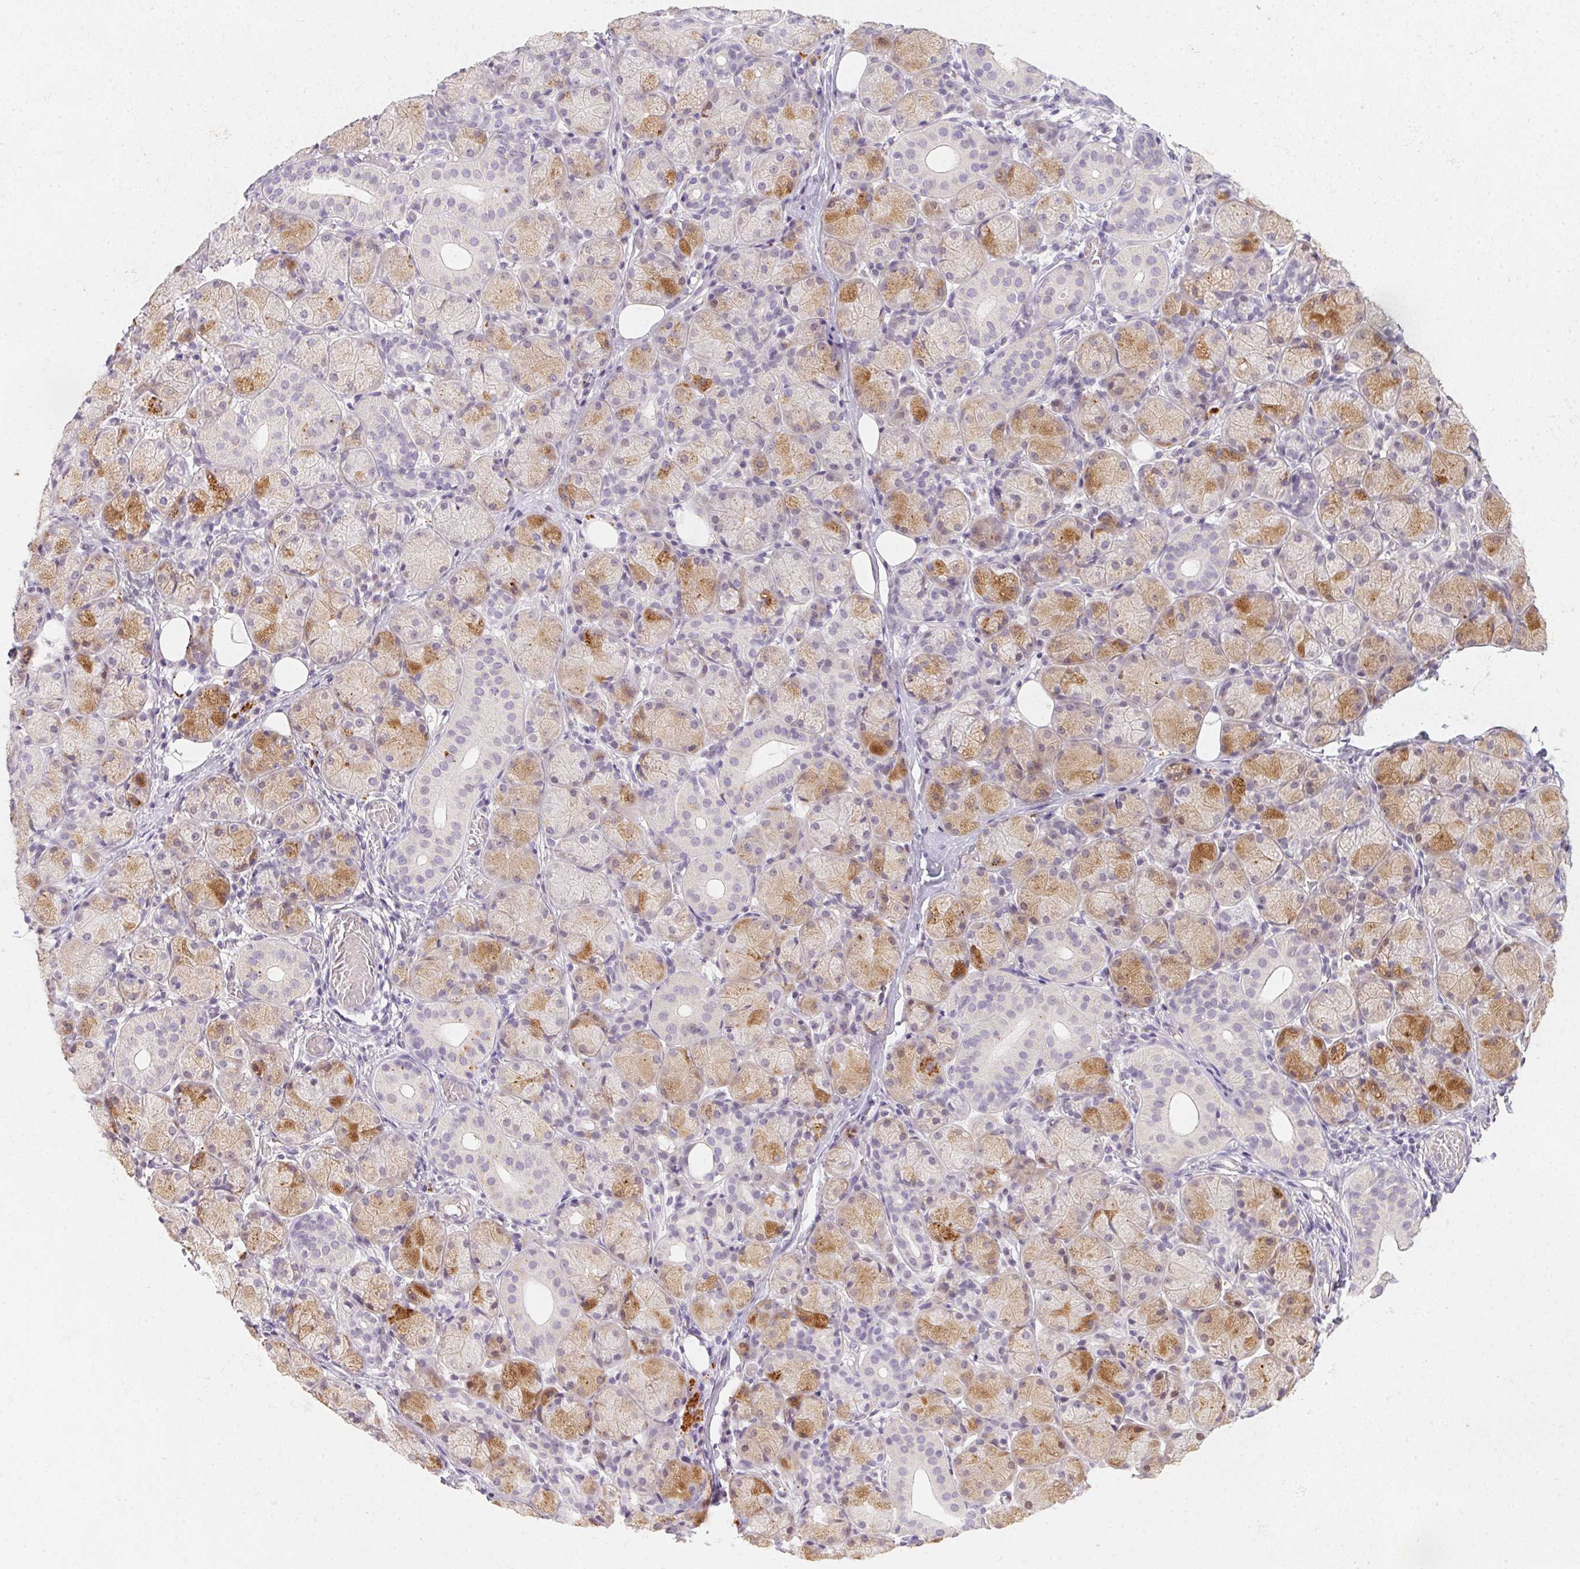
{"staining": {"intensity": "strong", "quantity": "<25%", "location": "cytoplasmic/membranous,nuclear"}, "tissue": "salivary gland", "cell_type": "Glandular cells", "image_type": "normal", "snomed": [{"axis": "morphology", "description": "Normal tissue, NOS"}, {"axis": "topography", "description": "Salivary gland"}, {"axis": "topography", "description": "Peripheral nerve tissue"}], "caption": "Protein staining by immunohistochemistry exhibits strong cytoplasmic/membranous,nuclear expression in about <25% of glandular cells in normal salivary gland. (IHC, brightfield microscopy, high magnification).", "gene": "ZBBX", "patient": {"sex": "female", "age": 24}}